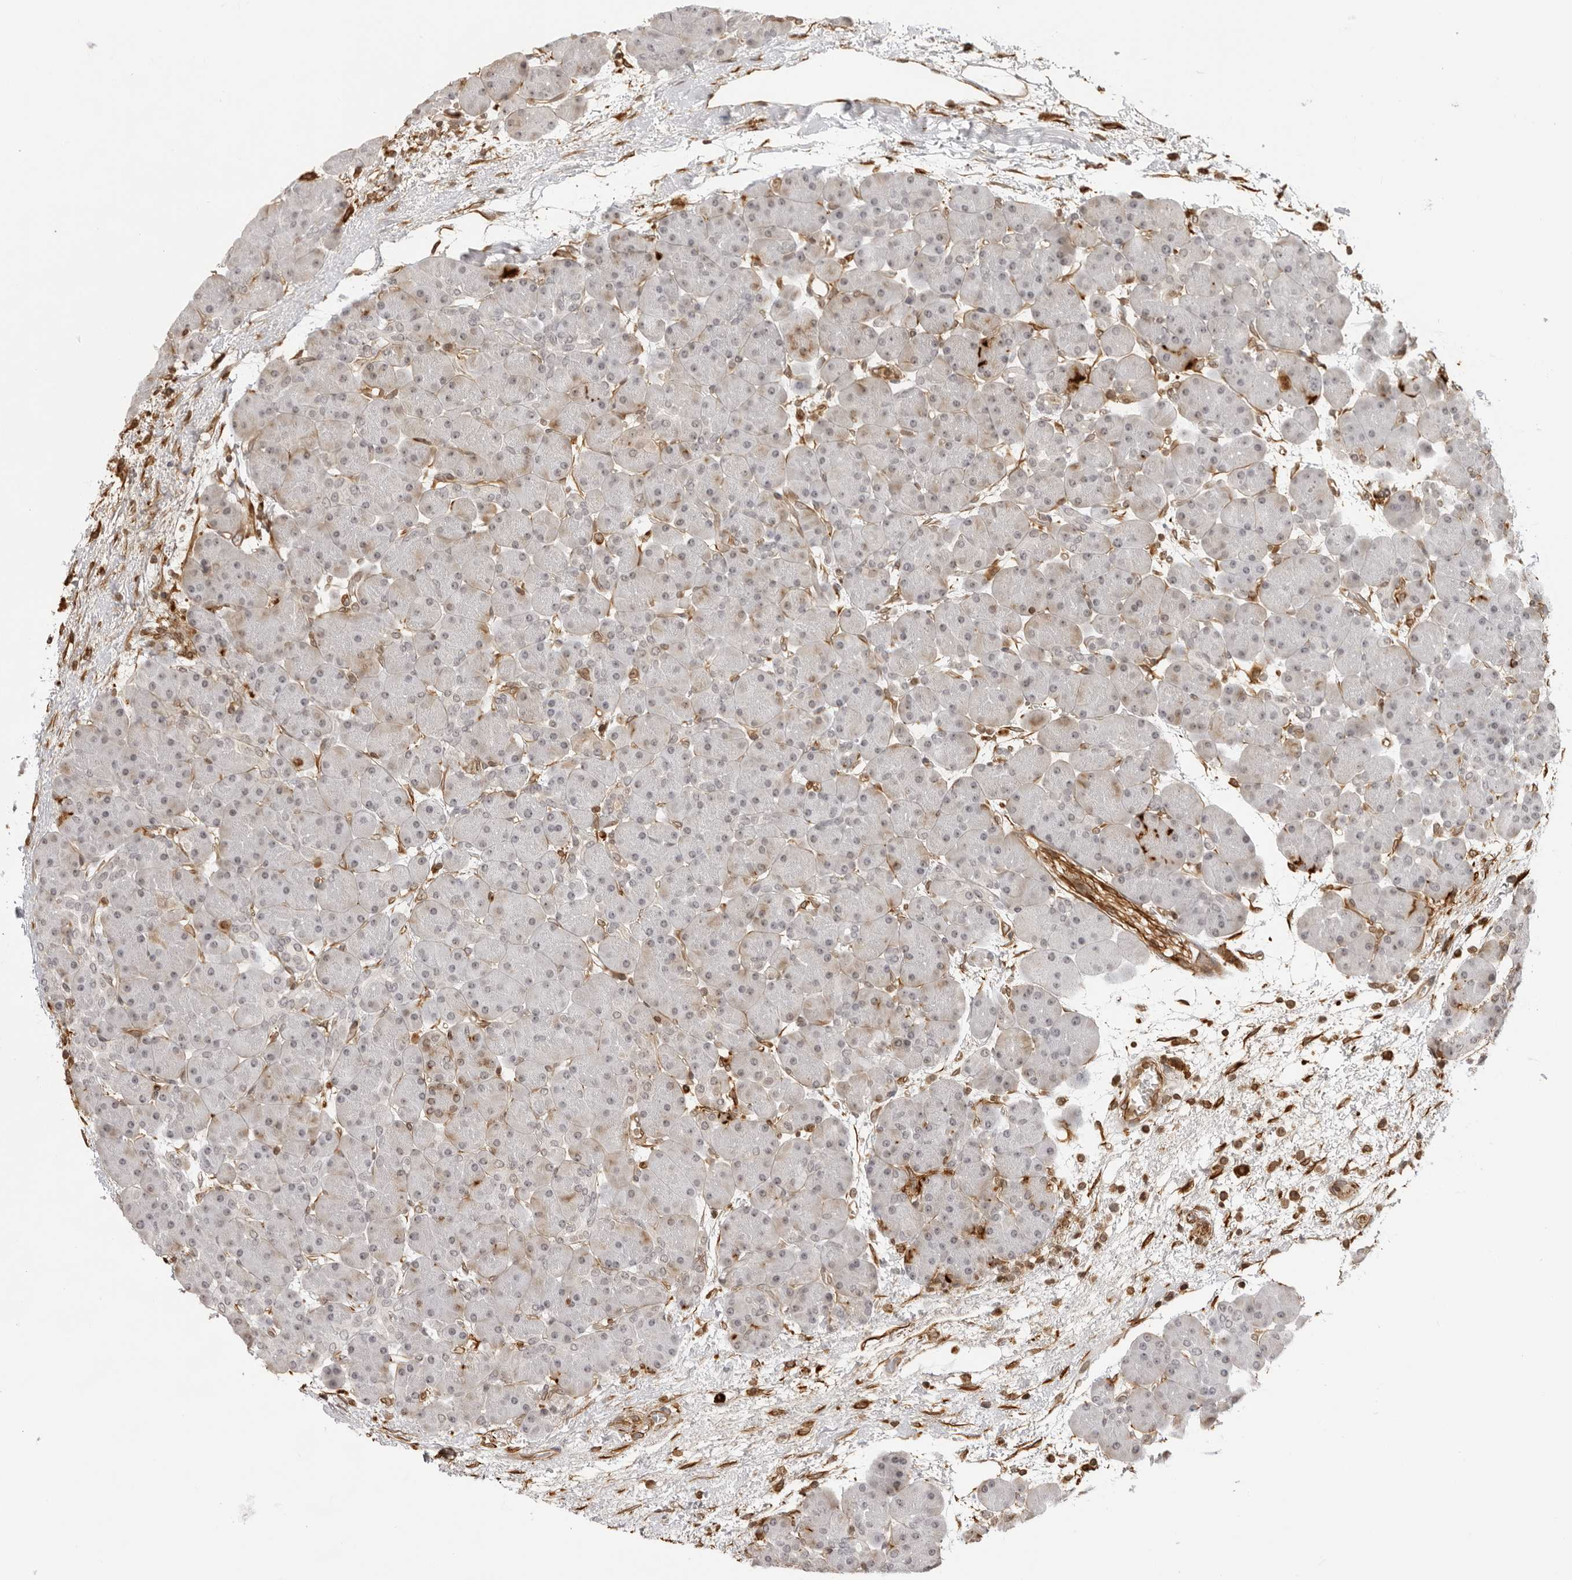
{"staining": {"intensity": "moderate", "quantity": "<25%", "location": "cytoplasmic/membranous"}, "tissue": "pancreas", "cell_type": "Exocrine glandular cells", "image_type": "normal", "snomed": [{"axis": "morphology", "description": "Normal tissue, NOS"}, {"axis": "topography", "description": "Pancreas"}], "caption": "Immunohistochemistry (IHC) staining of normal pancreas, which exhibits low levels of moderate cytoplasmic/membranous staining in approximately <25% of exocrine glandular cells indicating moderate cytoplasmic/membranous protein staining. The staining was performed using DAB (3,3'-diaminobenzidine) (brown) for protein detection and nuclei were counterstained in hematoxylin (blue).", "gene": "DYNLT5", "patient": {"sex": "male", "age": 66}}